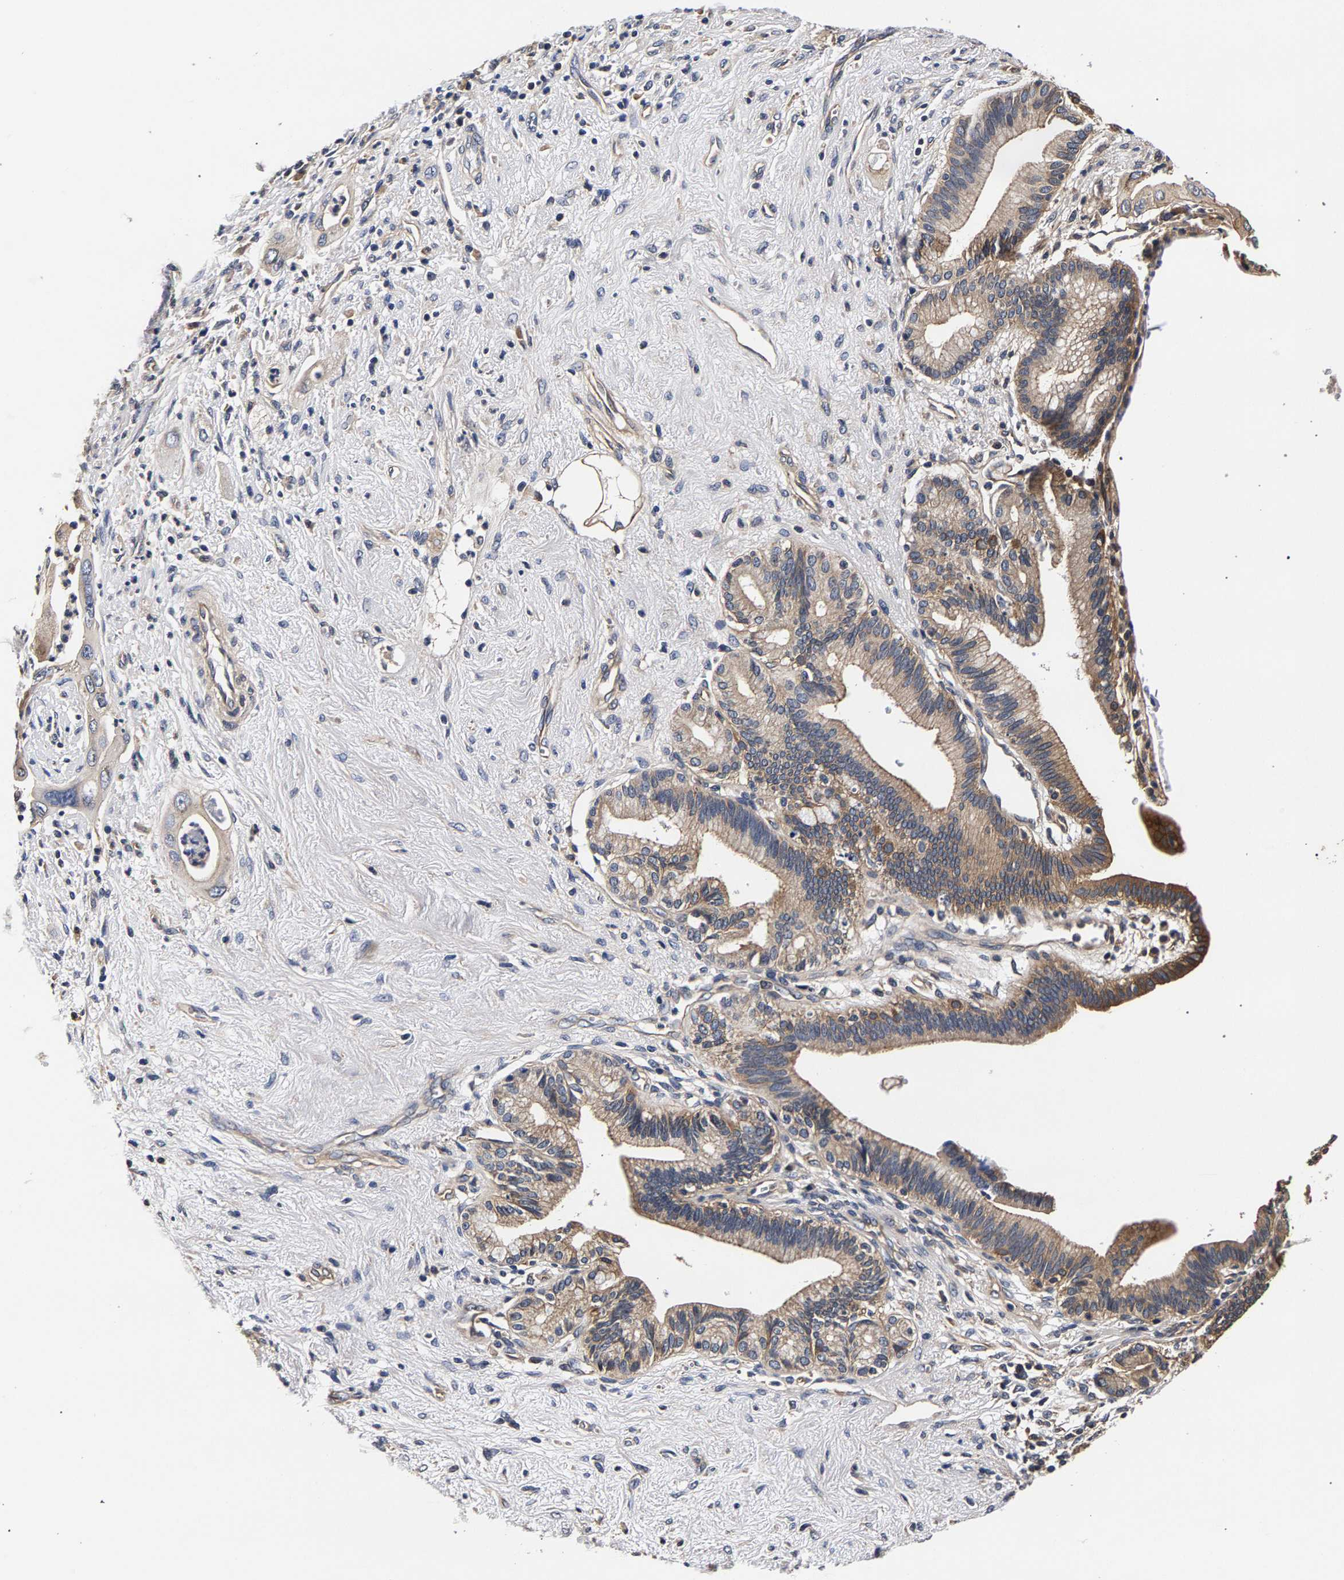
{"staining": {"intensity": "weak", "quantity": "25%-75%", "location": "cytoplasmic/membranous"}, "tissue": "pancreatic cancer", "cell_type": "Tumor cells", "image_type": "cancer", "snomed": [{"axis": "morphology", "description": "Adenocarcinoma, NOS"}, {"axis": "topography", "description": "Pancreas"}], "caption": "Human adenocarcinoma (pancreatic) stained with a protein marker shows weak staining in tumor cells.", "gene": "MARCHF7", "patient": {"sex": "male", "age": 59}}